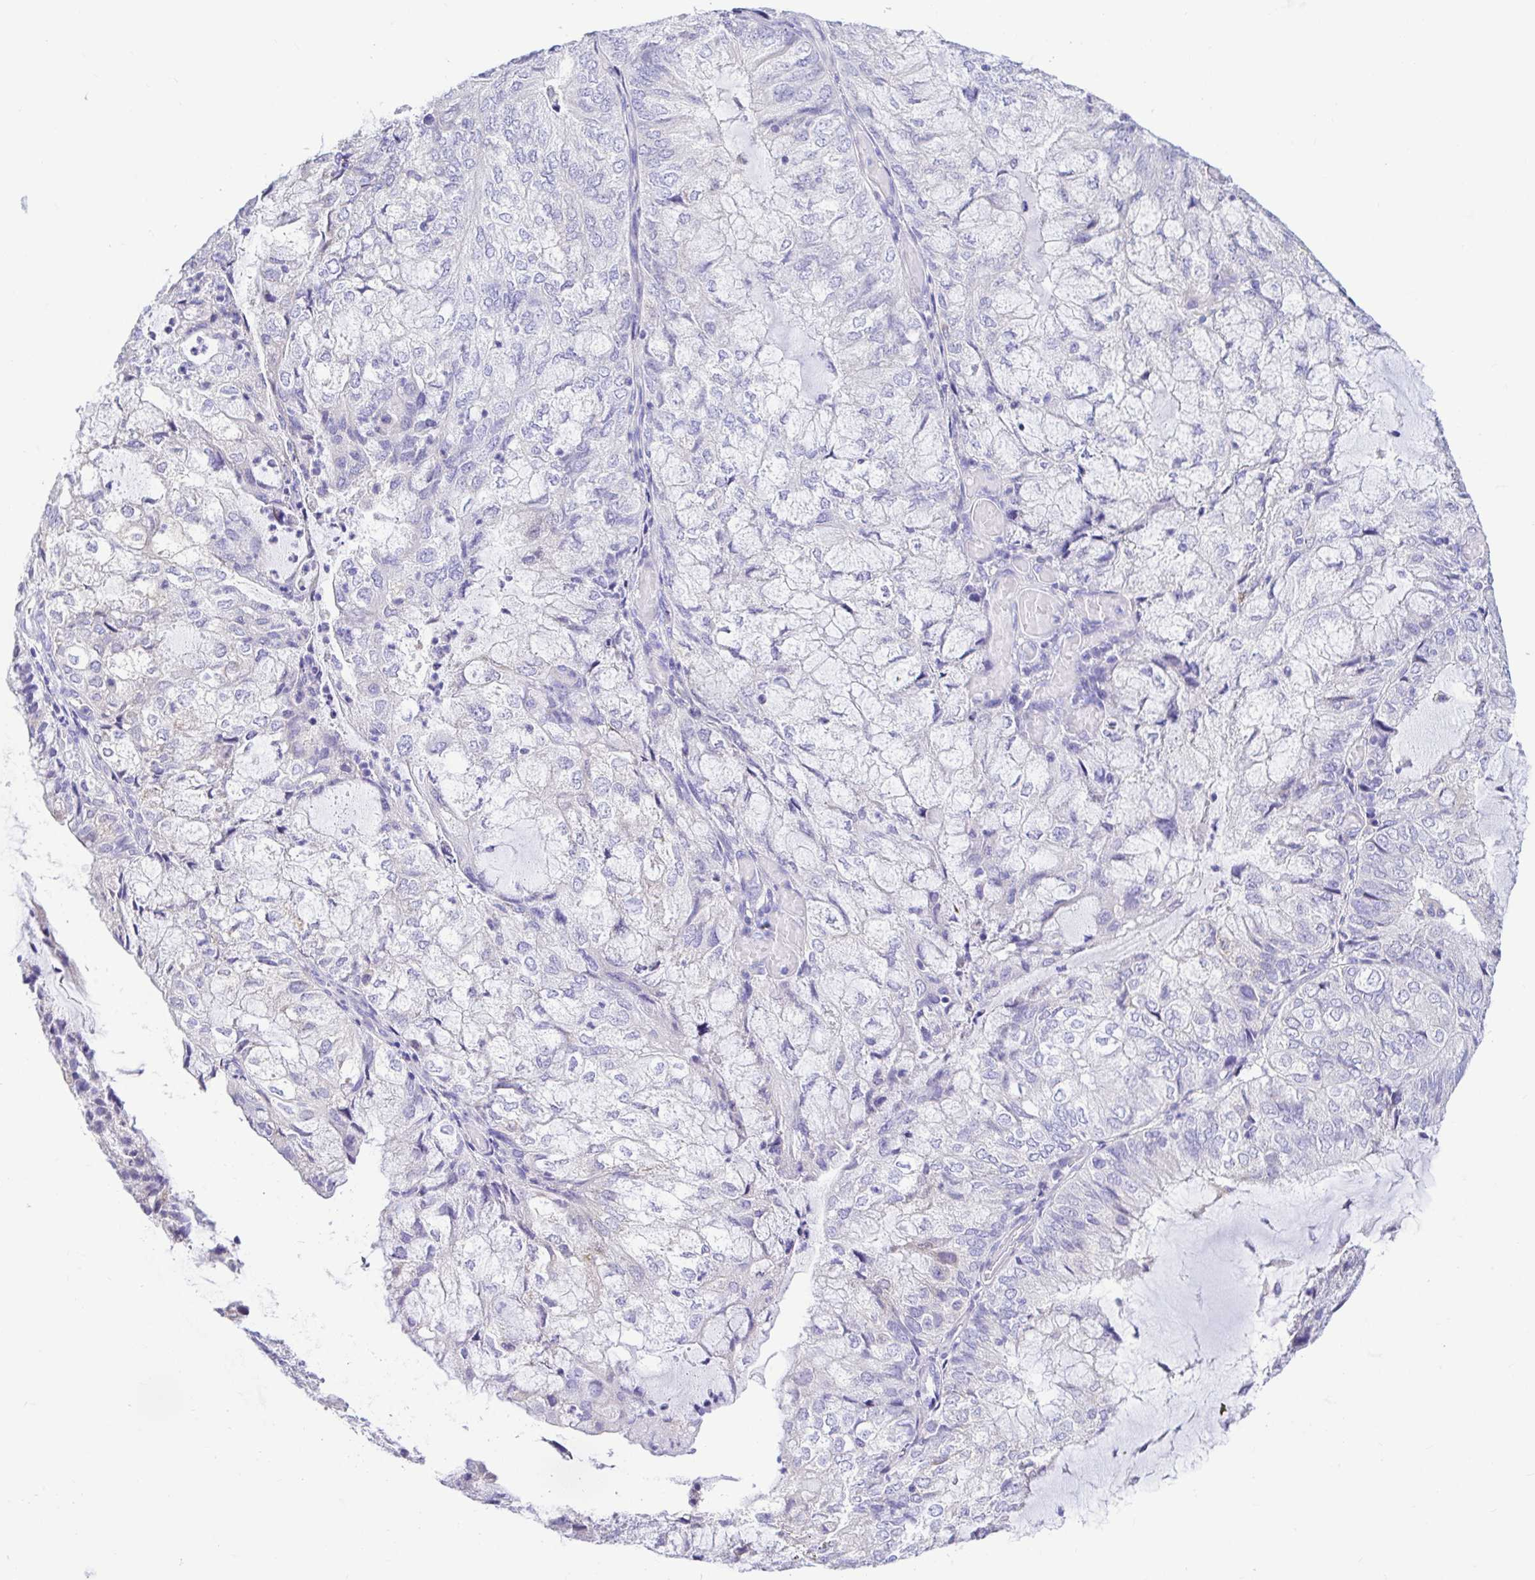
{"staining": {"intensity": "negative", "quantity": "none", "location": "none"}, "tissue": "endometrial cancer", "cell_type": "Tumor cells", "image_type": "cancer", "snomed": [{"axis": "morphology", "description": "Adenocarcinoma, NOS"}, {"axis": "topography", "description": "Endometrium"}], "caption": "This histopathology image is of endometrial cancer stained with immunohistochemistry (IHC) to label a protein in brown with the nuclei are counter-stained blue. There is no expression in tumor cells.", "gene": "BACE2", "patient": {"sex": "female", "age": 81}}